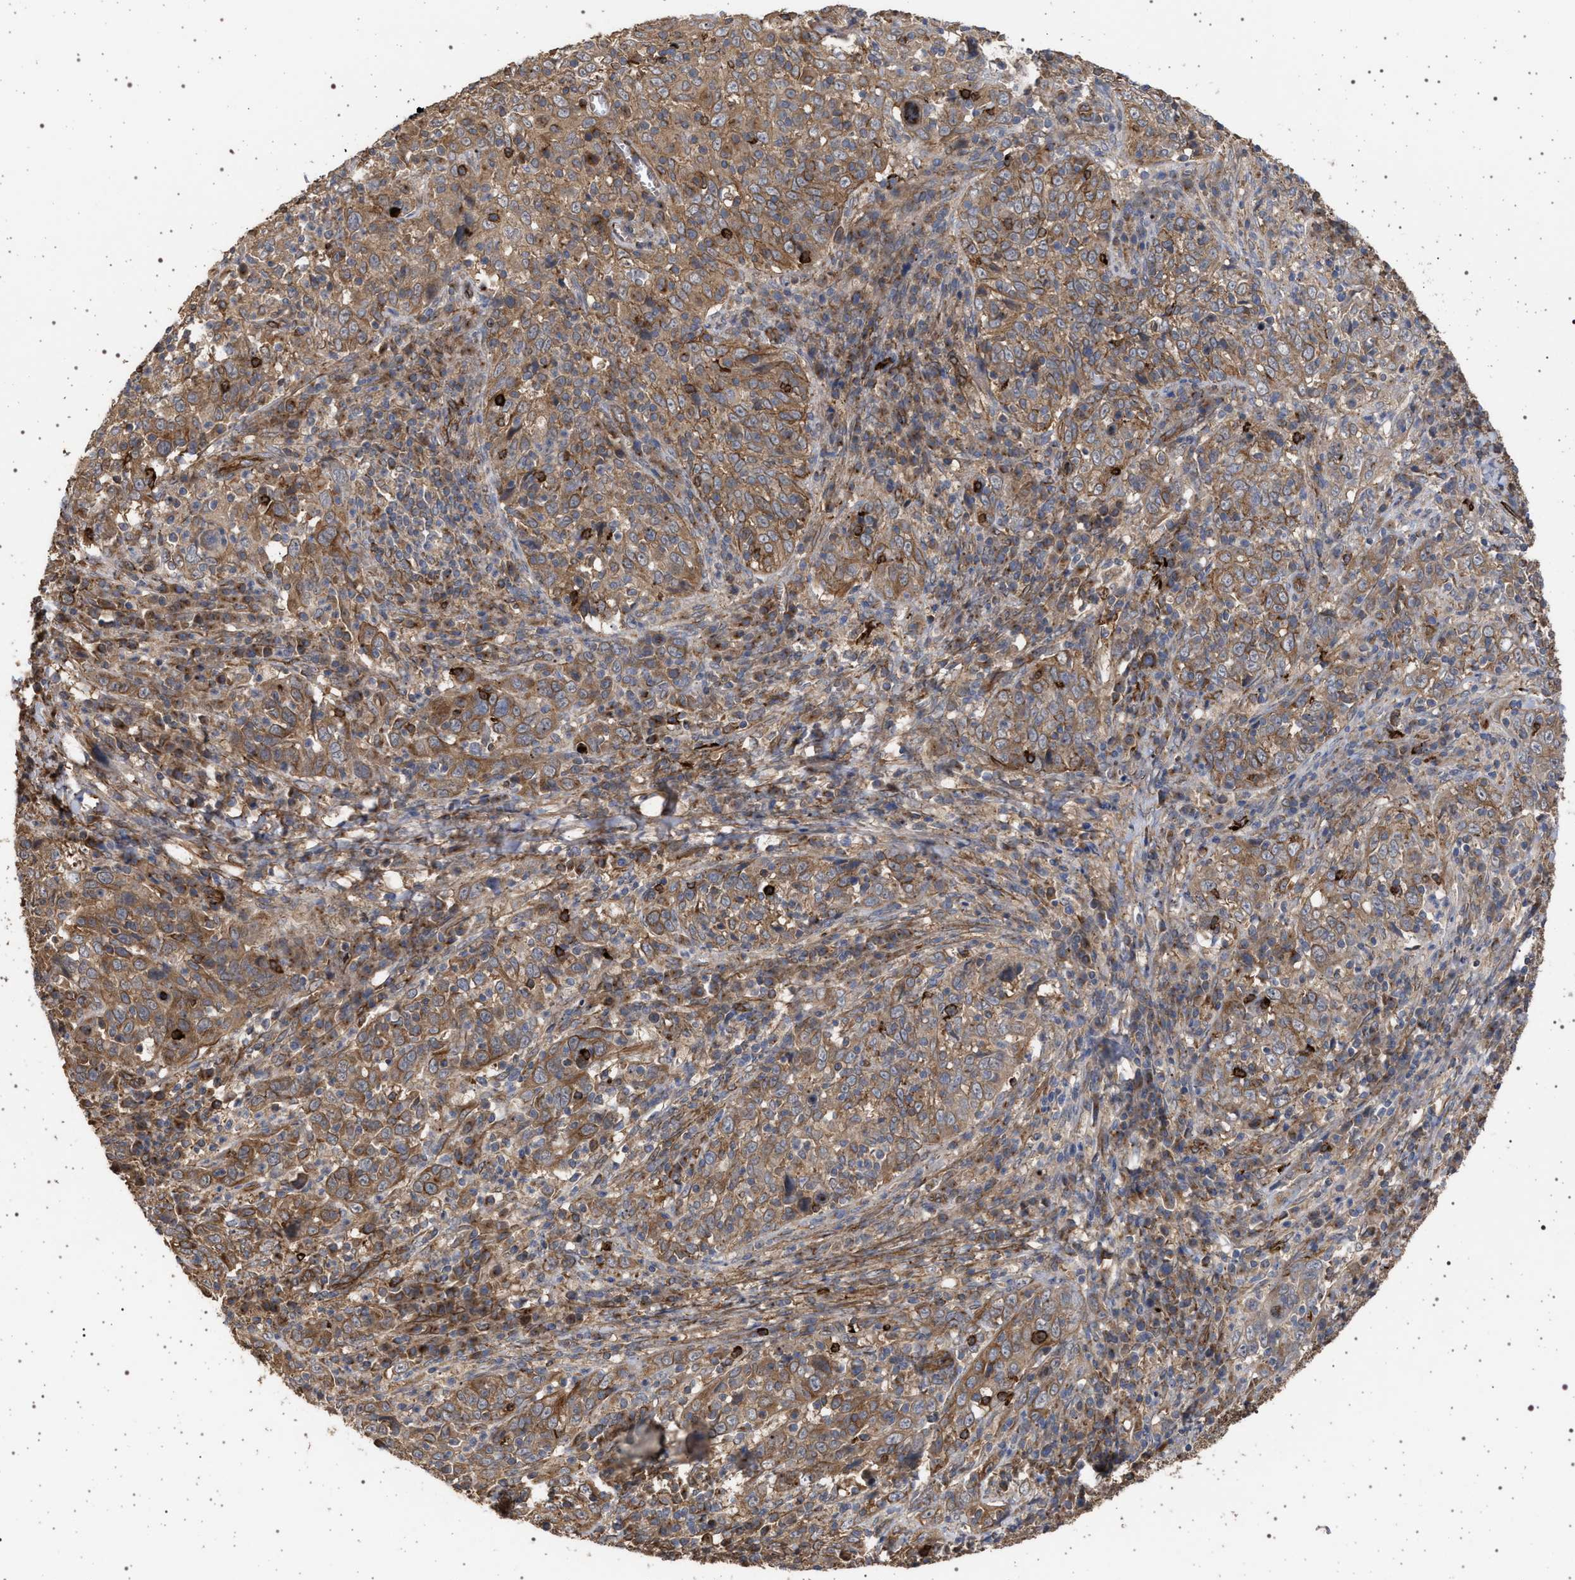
{"staining": {"intensity": "moderate", "quantity": ">75%", "location": "cytoplasmic/membranous"}, "tissue": "cervical cancer", "cell_type": "Tumor cells", "image_type": "cancer", "snomed": [{"axis": "morphology", "description": "Squamous cell carcinoma, NOS"}, {"axis": "topography", "description": "Cervix"}], "caption": "Immunohistochemistry (IHC) histopathology image of neoplastic tissue: human cervical cancer stained using immunohistochemistry shows medium levels of moderate protein expression localized specifically in the cytoplasmic/membranous of tumor cells, appearing as a cytoplasmic/membranous brown color.", "gene": "IFT20", "patient": {"sex": "female", "age": 46}}